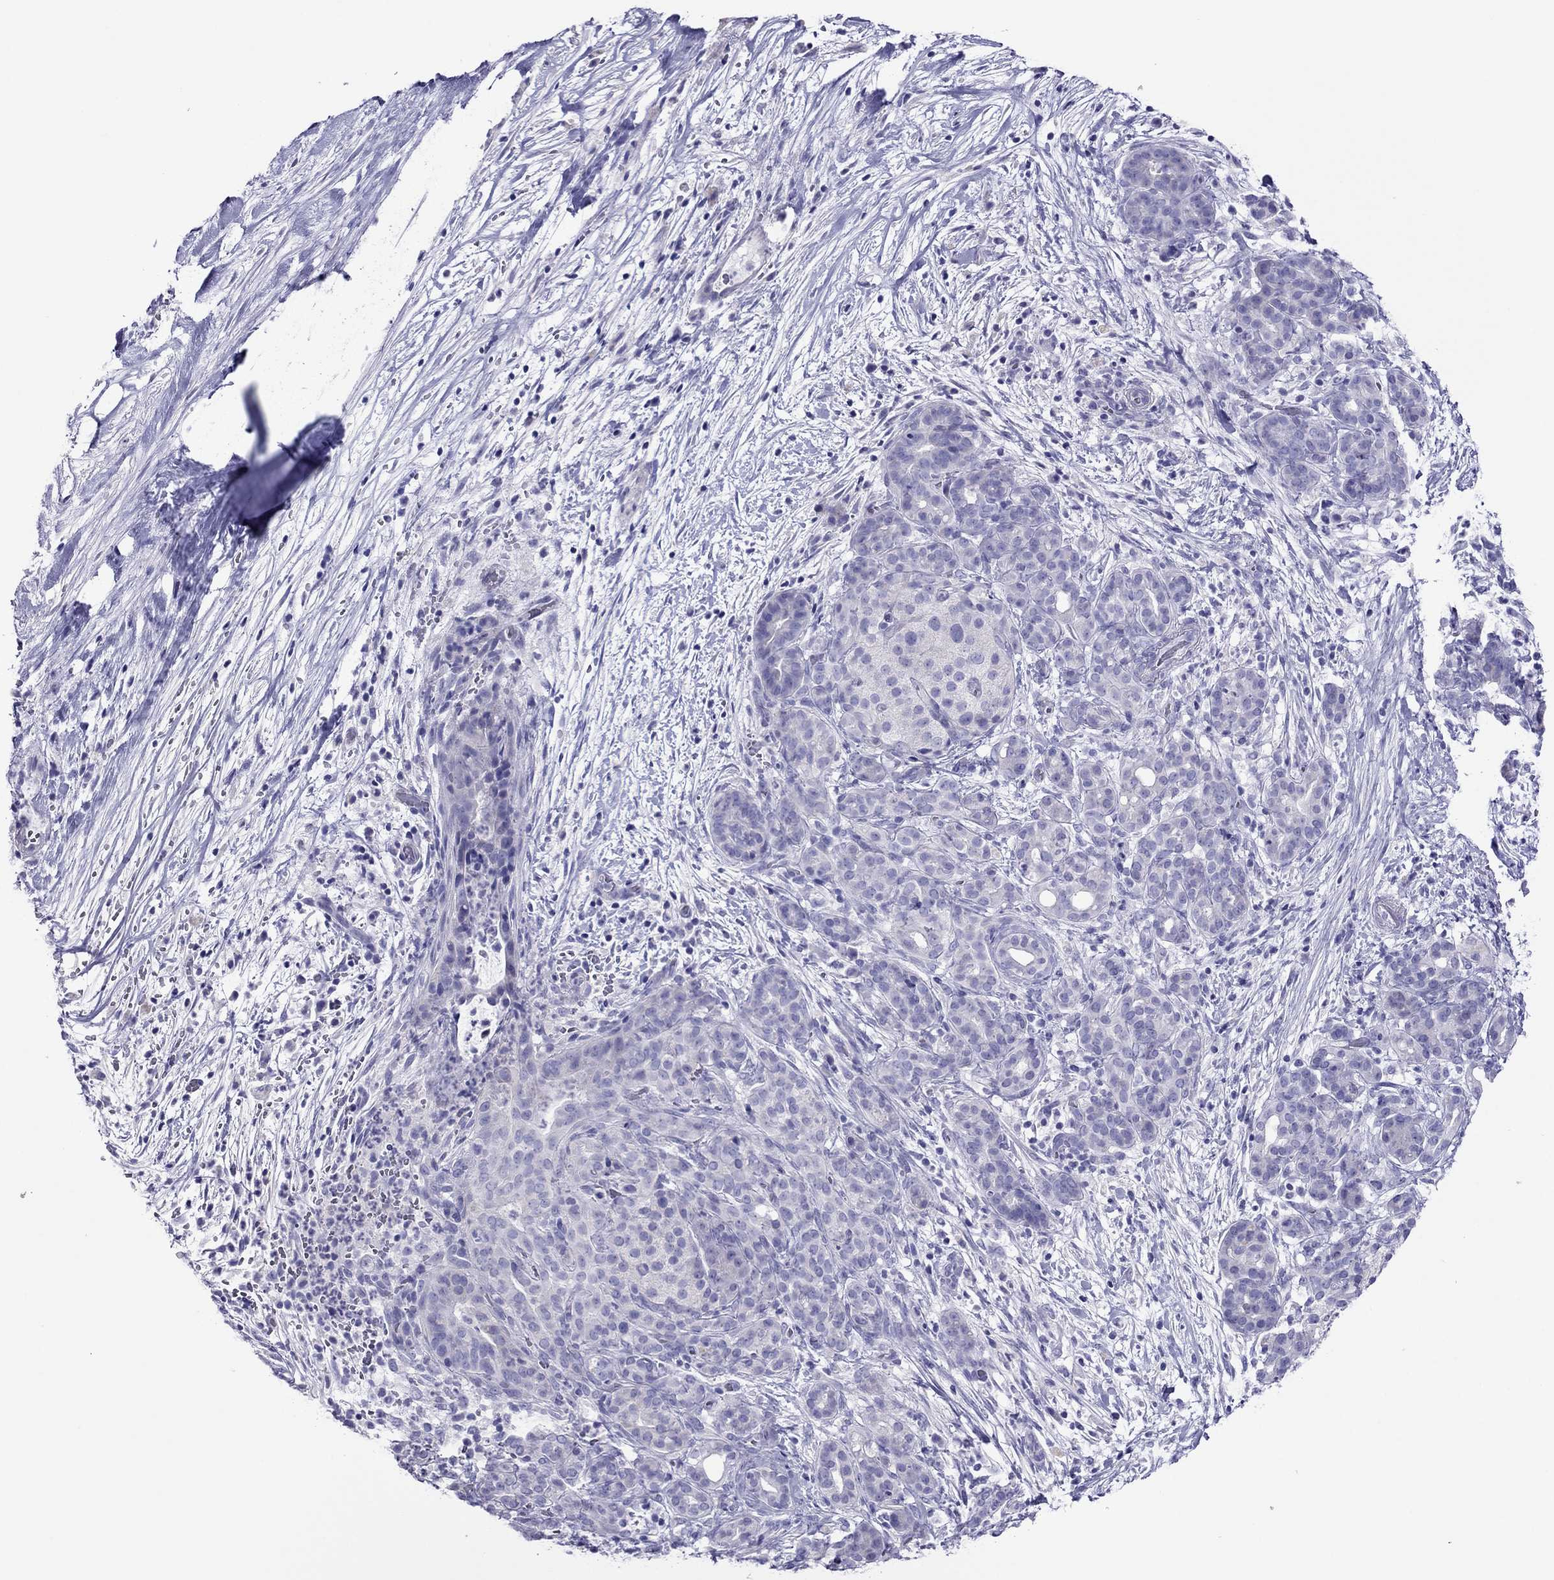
{"staining": {"intensity": "negative", "quantity": "none", "location": "none"}, "tissue": "pancreatic cancer", "cell_type": "Tumor cells", "image_type": "cancer", "snomed": [{"axis": "morphology", "description": "Adenocarcinoma, NOS"}, {"axis": "topography", "description": "Pancreas"}], "caption": "Adenocarcinoma (pancreatic) stained for a protein using immunohistochemistry exhibits no expression tumor cells.", "gene": "PCDHA6", "patient": {"sex": "male", "age": 44}}